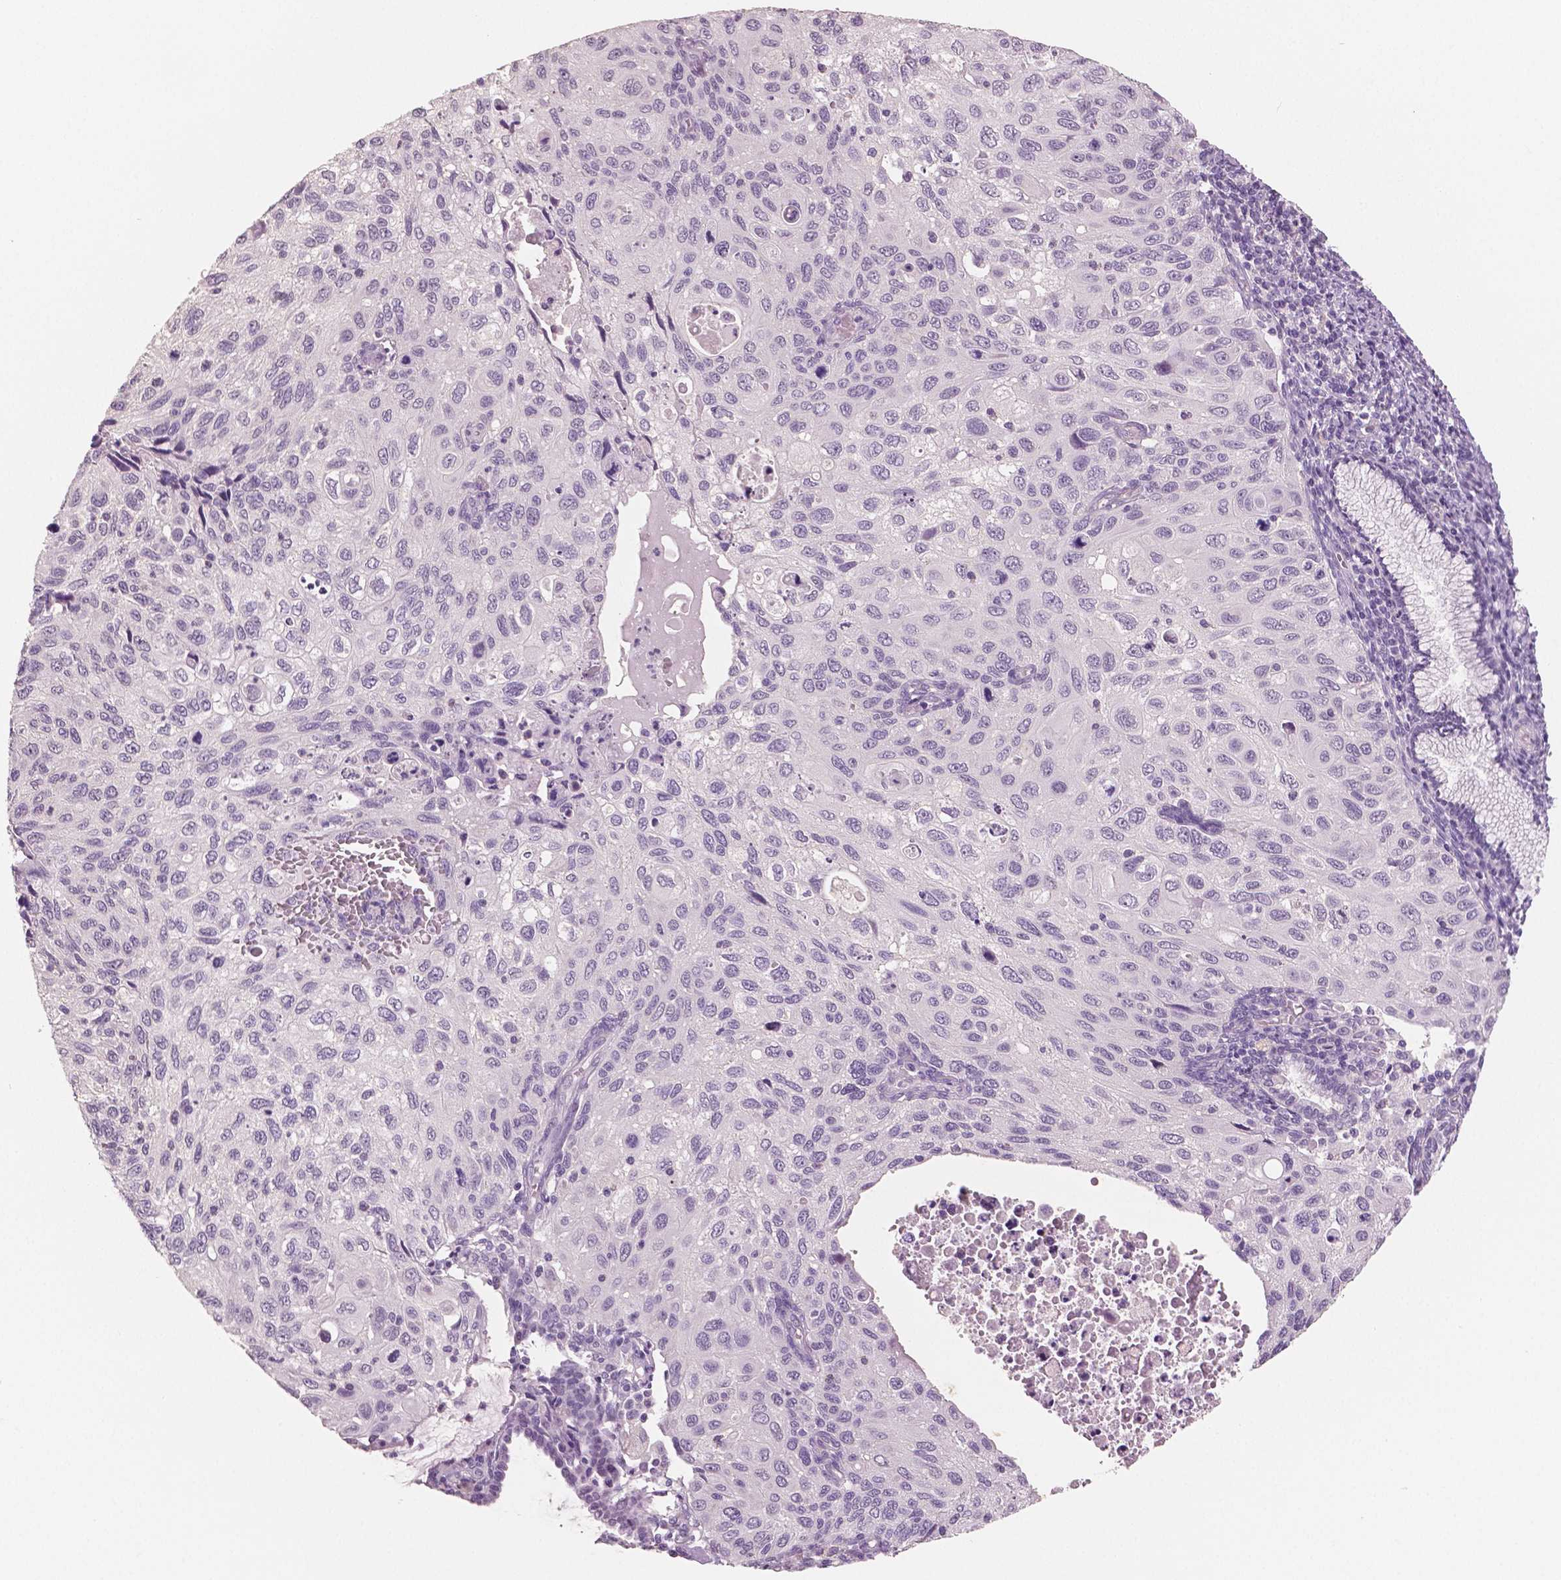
{"staining": {"intensity": "negative", "quantity": "none", "location": "none"}, "tissue": "cervical cancer", "cell_type": "Tumor cells", "image_type": "cancer", "snomed": [{"axis": "morphology", "description": "Squamous cell carcinoma, NOS"}, {"axis": "topography", "description": "Cervix"}], "caption": "A micrograph of cervical cancer (squamous cell carcinoma) stained for a protein displays no brown staining in tumor cells.", "gene": "NECAB2", "patient": {"sex": "female", "age": 70}}